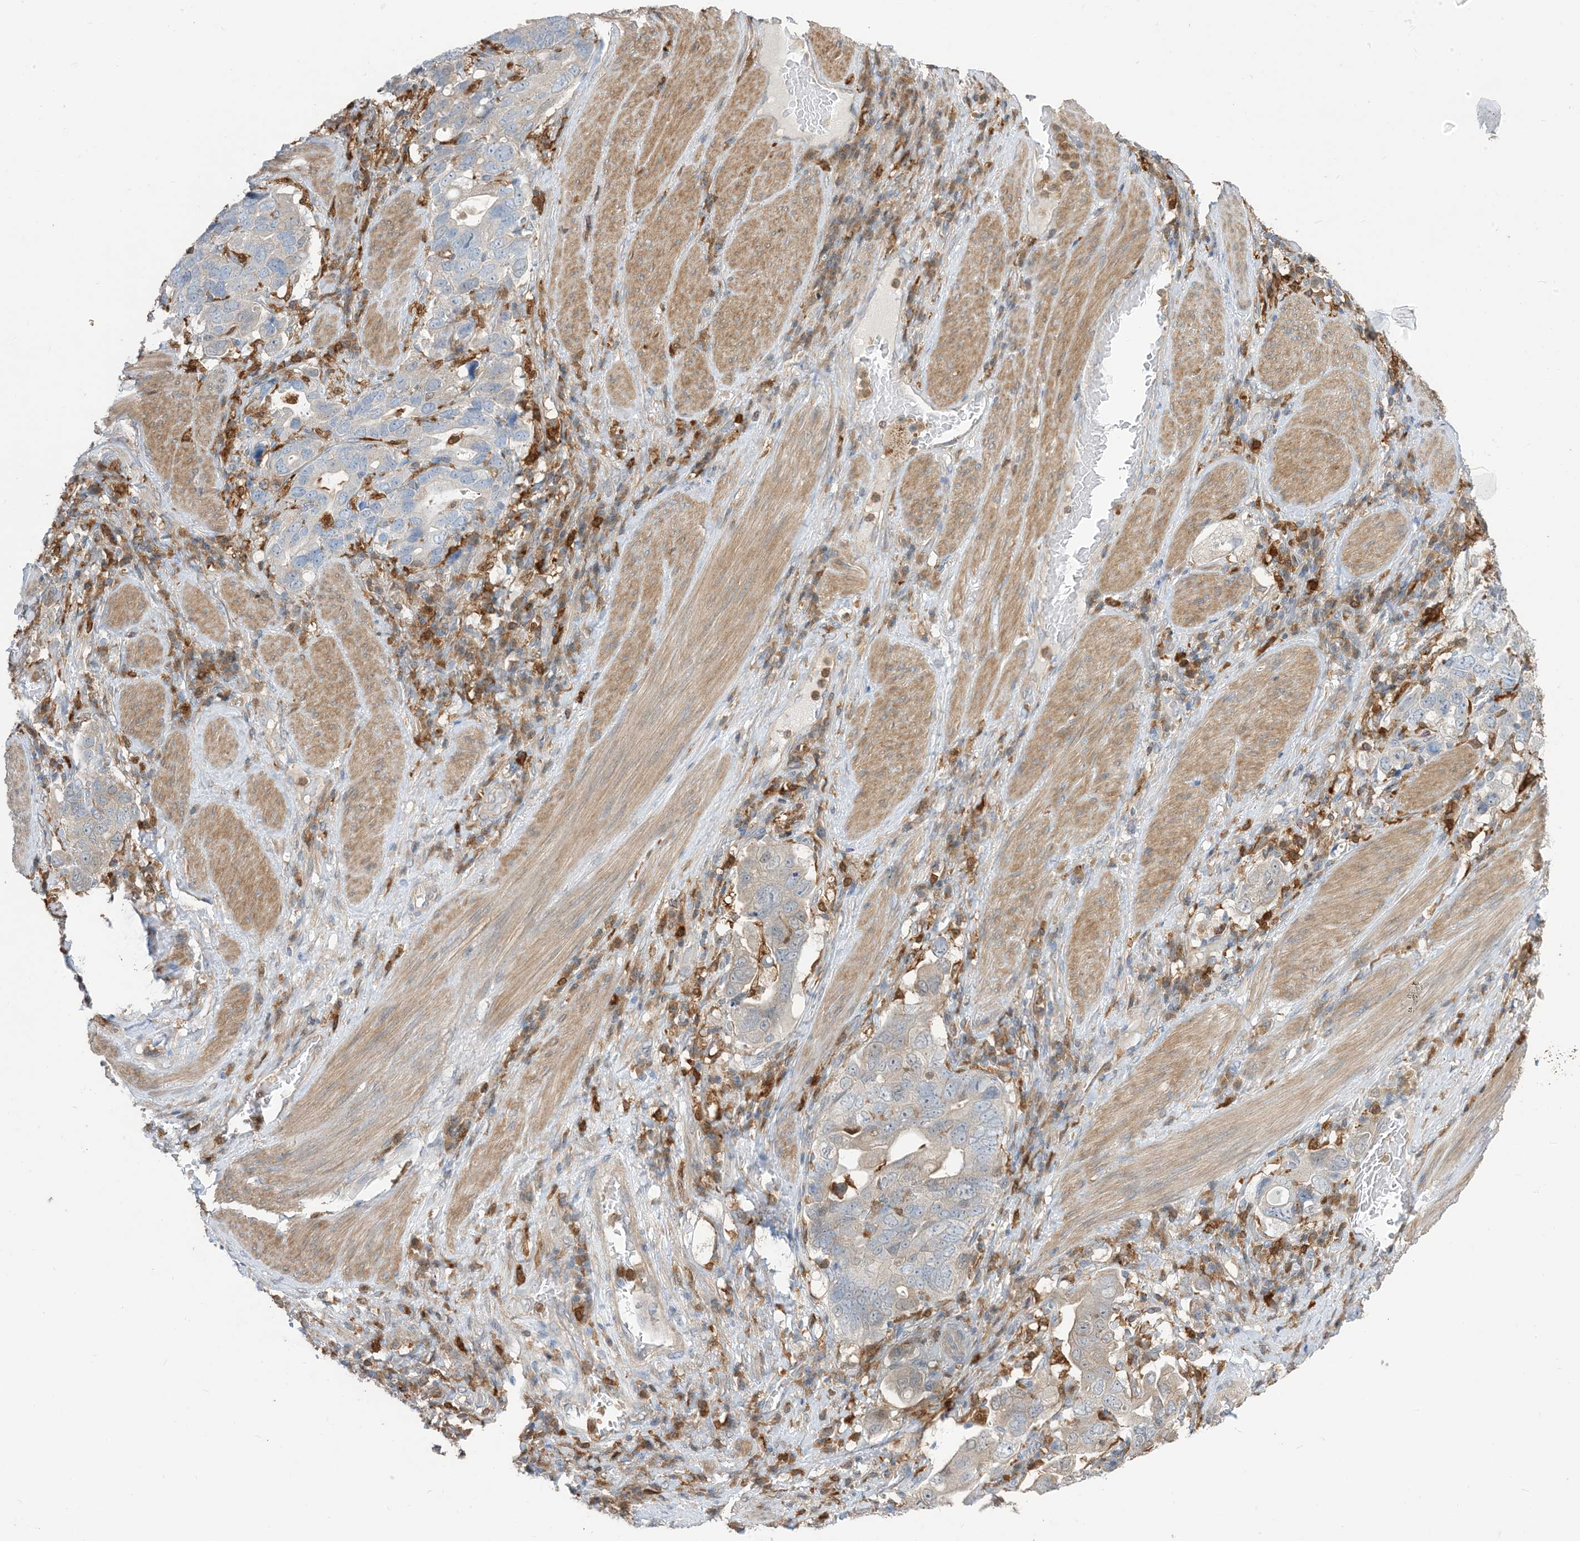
{"staining": {"intensity": "weak", "quantity": "<25%", "location": "cytoplasmic/membranous"}, "tissue": "stomach cancer", "cell_type": "Tumor cells", "image_type": "cancer", "snomed": [{"axis": "morphology", "description": "Adenocarcinoma, NOS"}, {"axis": "topography", "description": "Stomach, upper"}], "caption": "IHC of stomach cancer (adenocarcinoma) shows no staining in tumor cells. (DAB immunohistochemistry (IHC), high magnification).", "gene": "NAGK", "patient": {"sex": "male", "age": 62}}